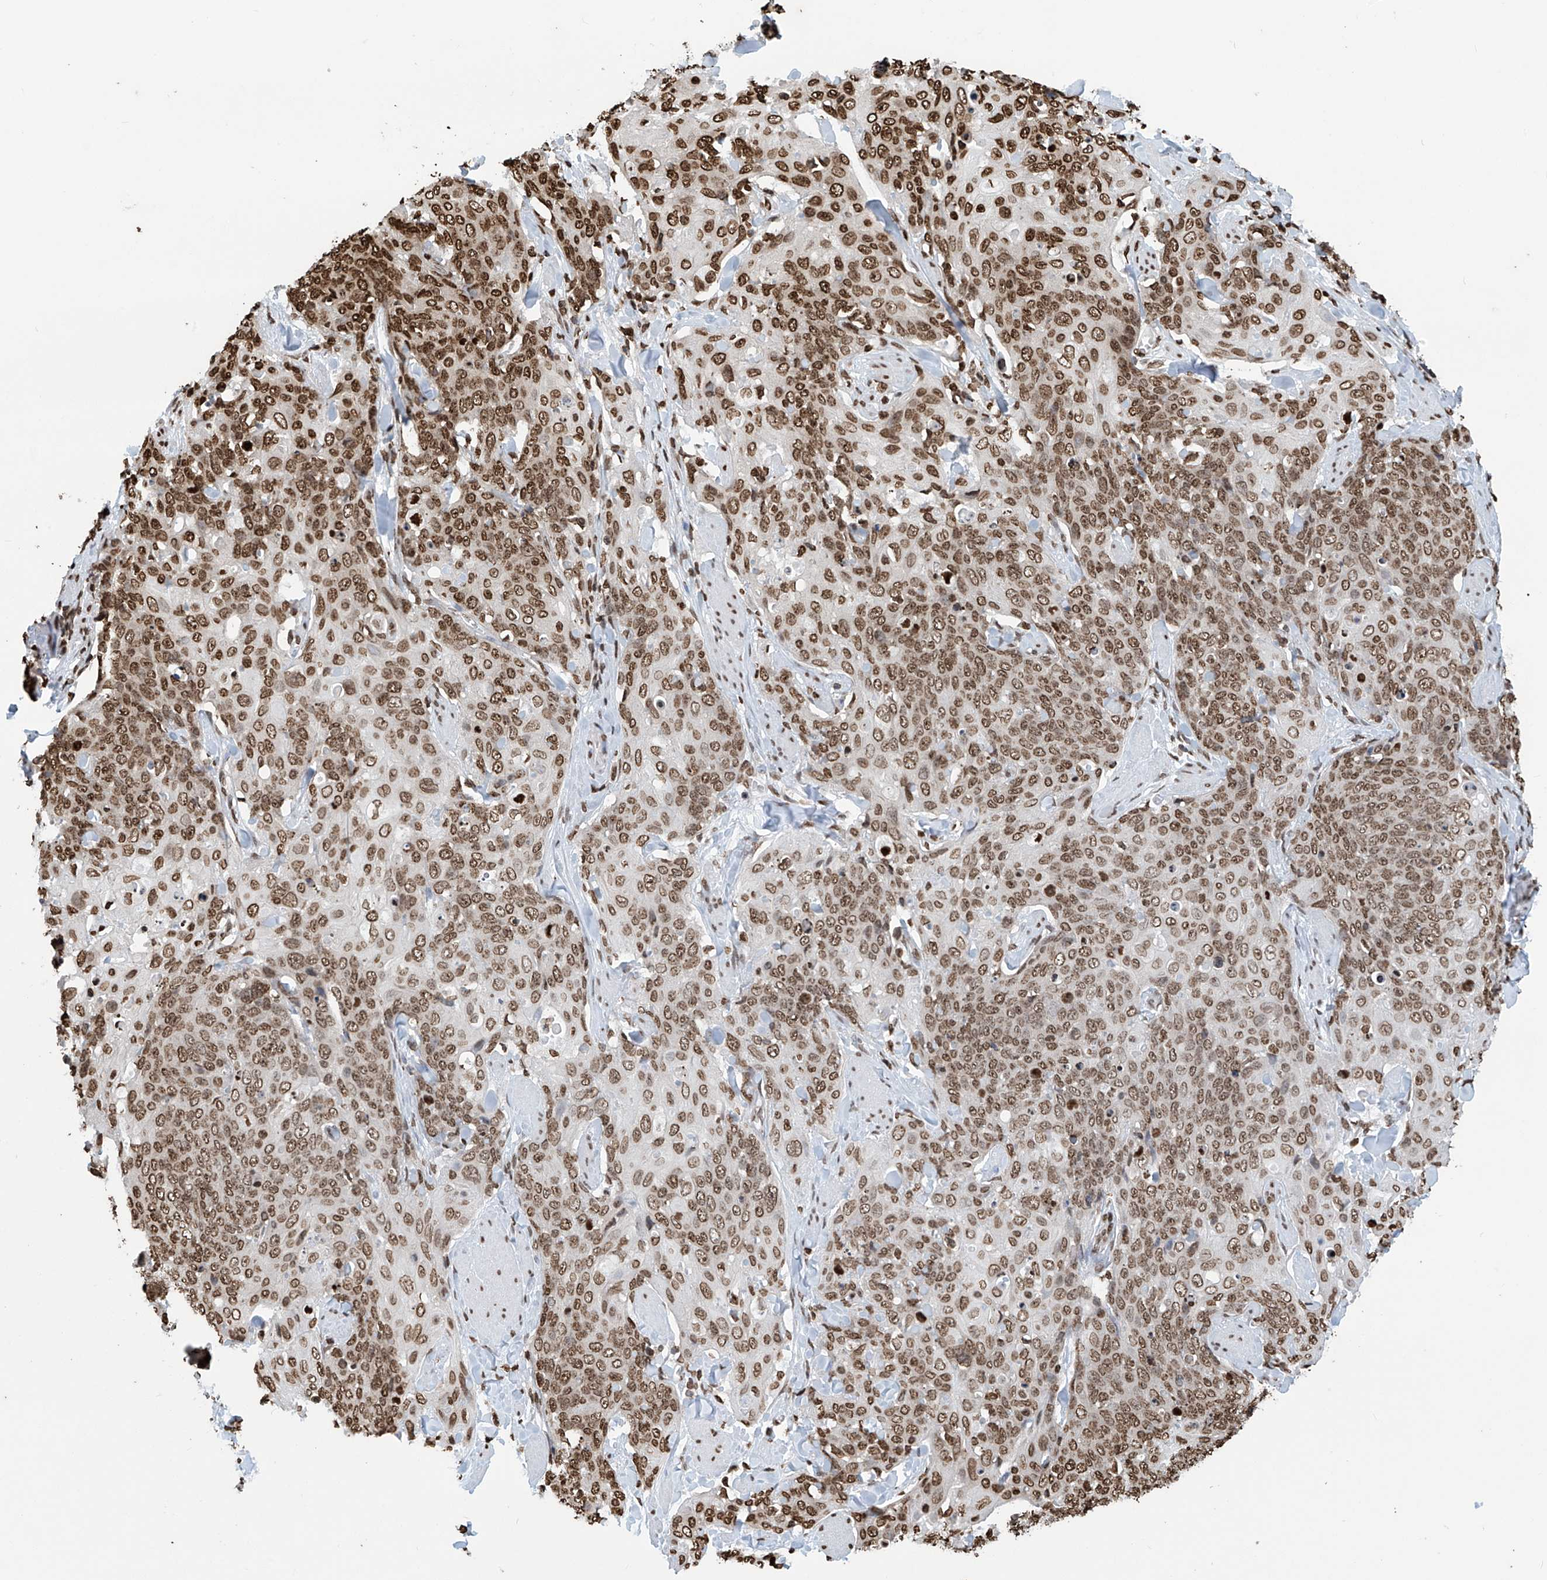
{"staining": {"intensity": "moderate", "quantity": ">75%", "location": "nuclear"}, "tissue": "skin cancer", "cell_type": "Tumor cells", "image_type": "cancer", "snomed": [{"axis": "morphology", "description": "Squamous cell carcinoma, NOS"}, {"axis": "topography", "description": "Skin"}, {"axis": "topography", "description": "Vulva"}], "caption": "Protein expression analysis of human skin squamous cell carcinoma reveals moderate nuclear expression in approximately >75% of tumor cells.", "gene": "DPPA2", "patient": {"sex": "female", "age": 85}}